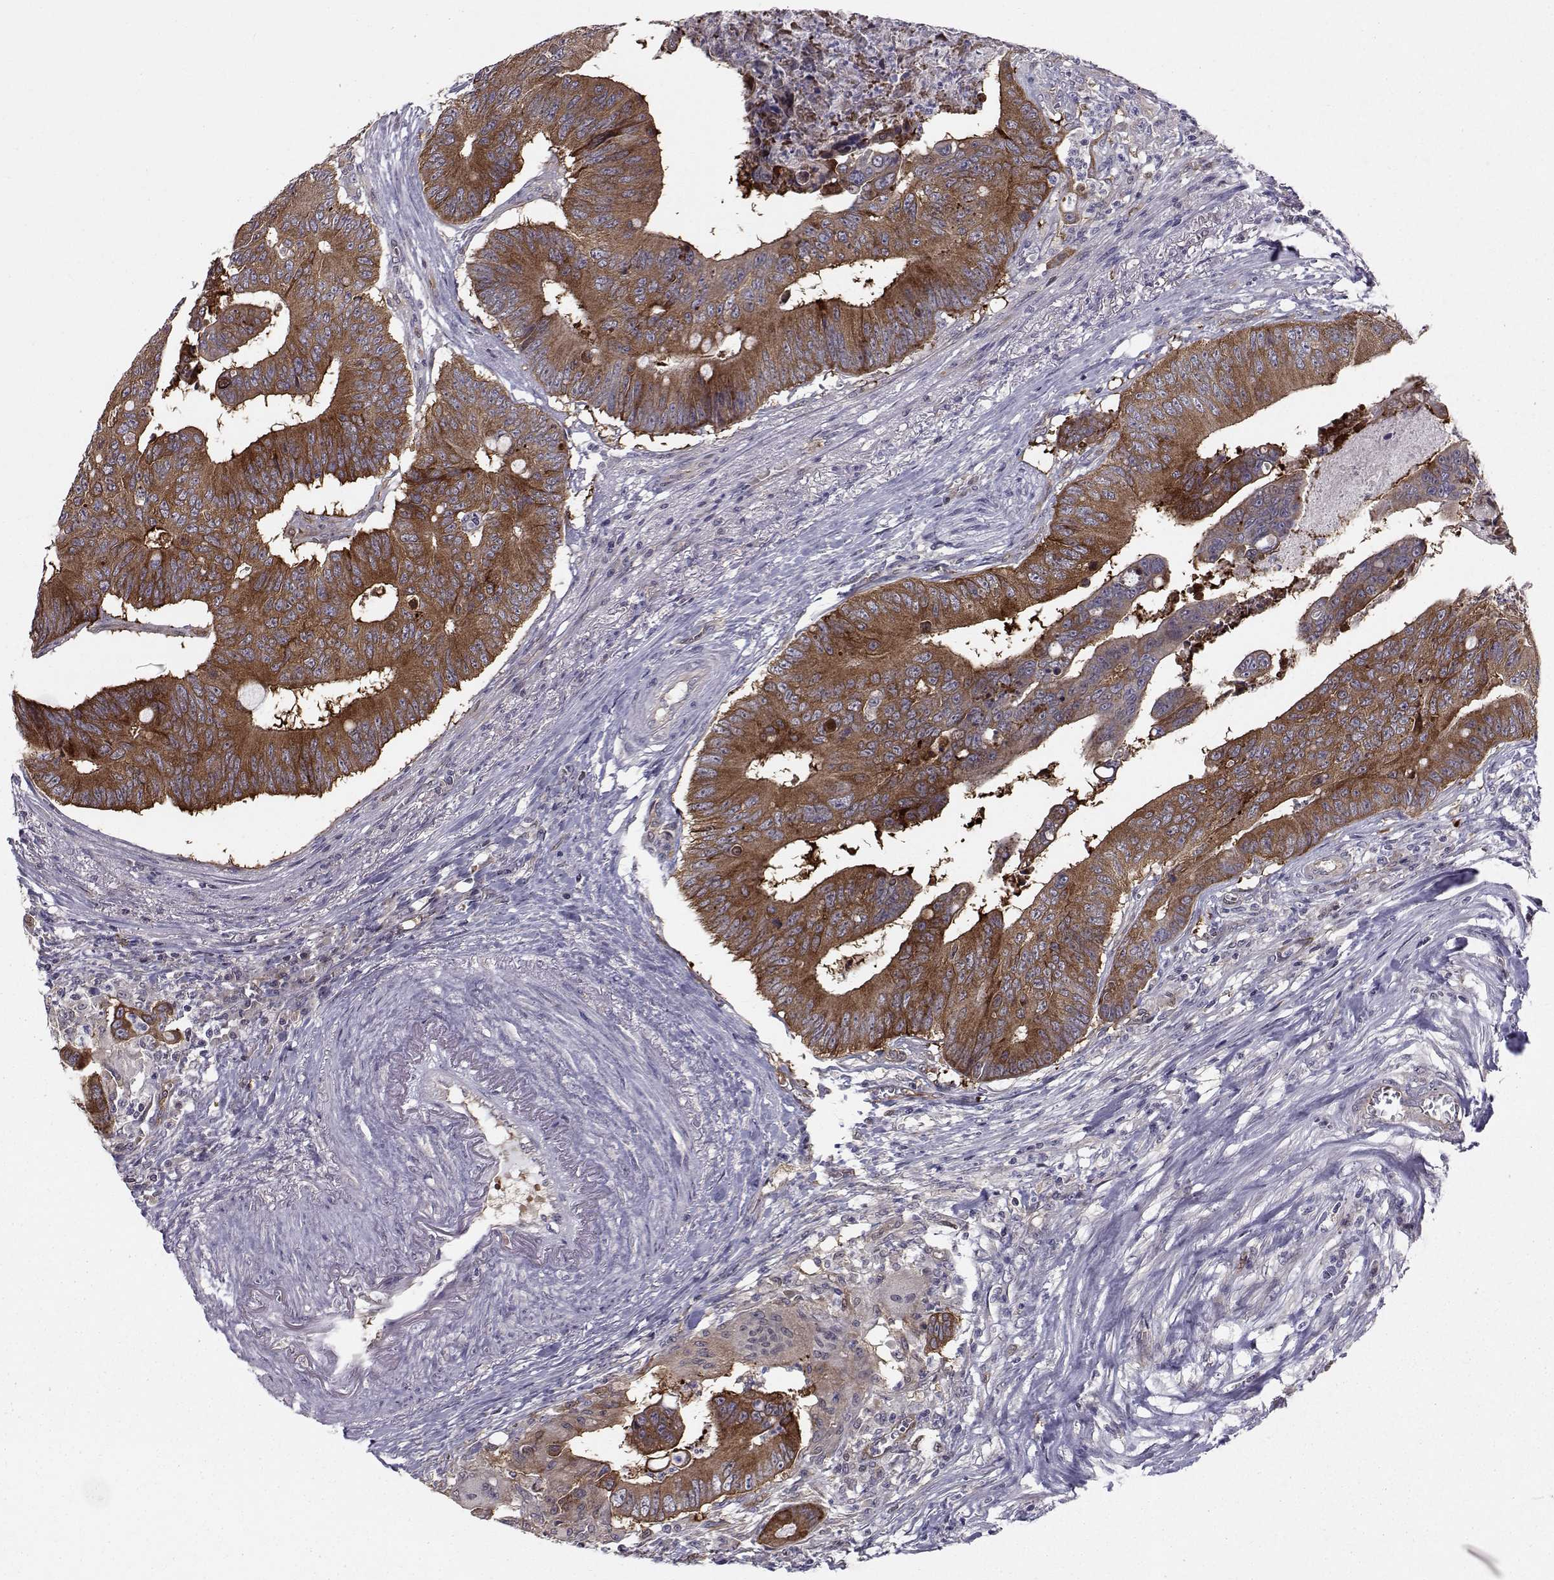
{"staining": {"intensity": "strong", "quantity": ">75%", "location": "cytoplasmic/membranous"}, "tissue": "colorectal cancer", "cell_type": "Tumor cells", "image_type": "cancer", "snomed": [{"axis": "morphology", "description": "Adenocarcinoma, NOS"}, {"axis": "topography", "description": "Colon"}], "caption": "Human colorectal cancer (adenocarcinoma) stained for a protein (brown) reveals strong cytoplasmic/membranous positive staining in approximately >75% of tumor cells.", "gene": "HSP90AB1", "patient": {"sex": "male", "age": 84}}